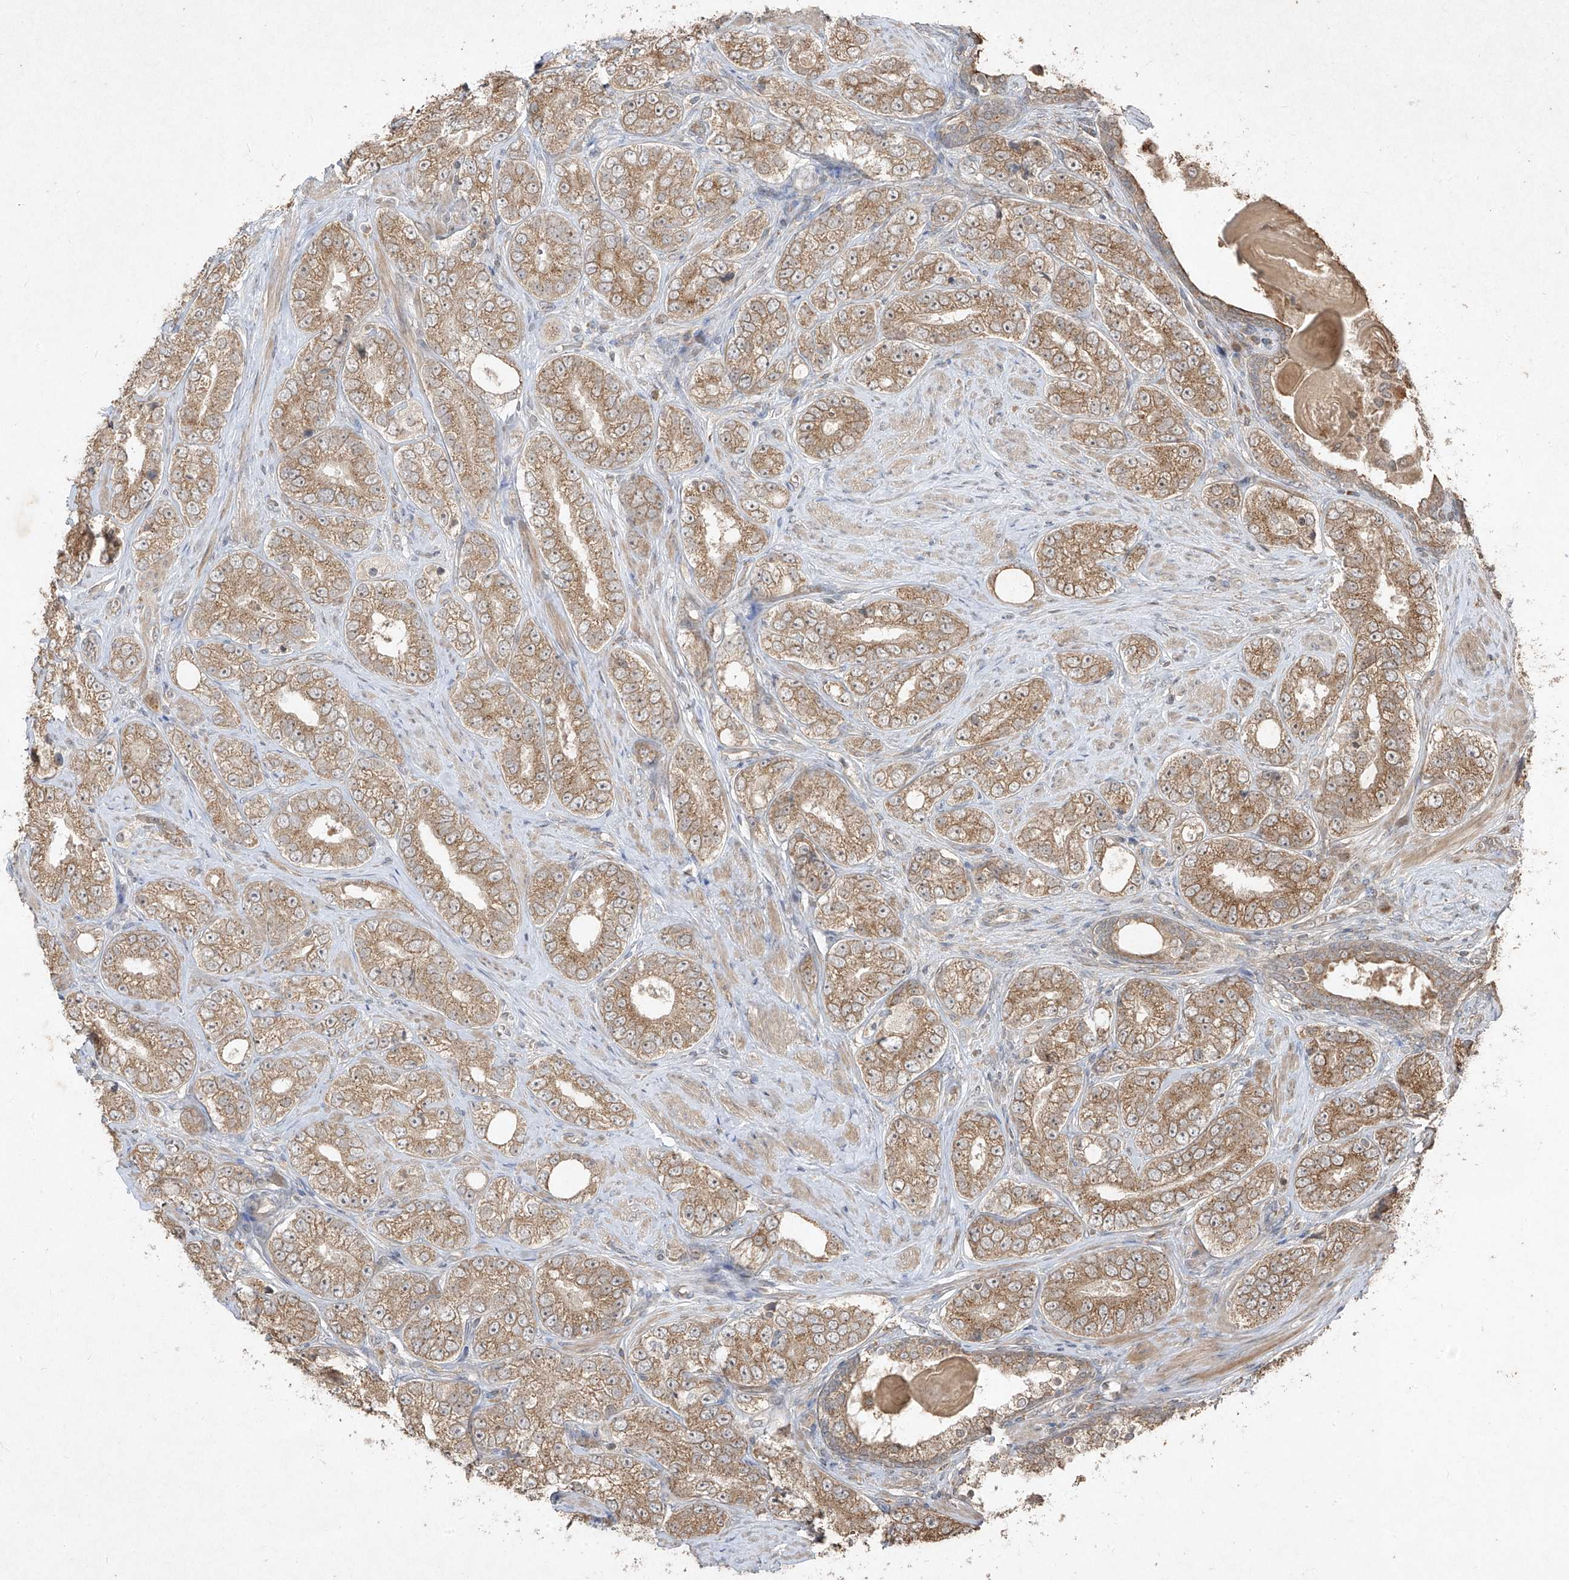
{"staining": {"intensity": "moderate", "quantity": ">75%", "location": "cytoplasmic/membranous"}, "tissue": "prostate cancer", "cell_type": "Tumor cells", "image_type": "cancer", "snomed": [{"axis": "morphology", "description": "Adenocarcinoma, High grade"}, {"axis": "topography", "description": "Prostate"}], "caption": "Immunohistochemistry micrograph of prostate adenocarcinoma (high-grade) stained for a protein (brown), which demonstrates medium levels of moderate cytoplasmic/membranous expression in approximately >75% of tumor cells.", "gene": "ABCD3", "patient": {"sex": "male", "age": 56}}